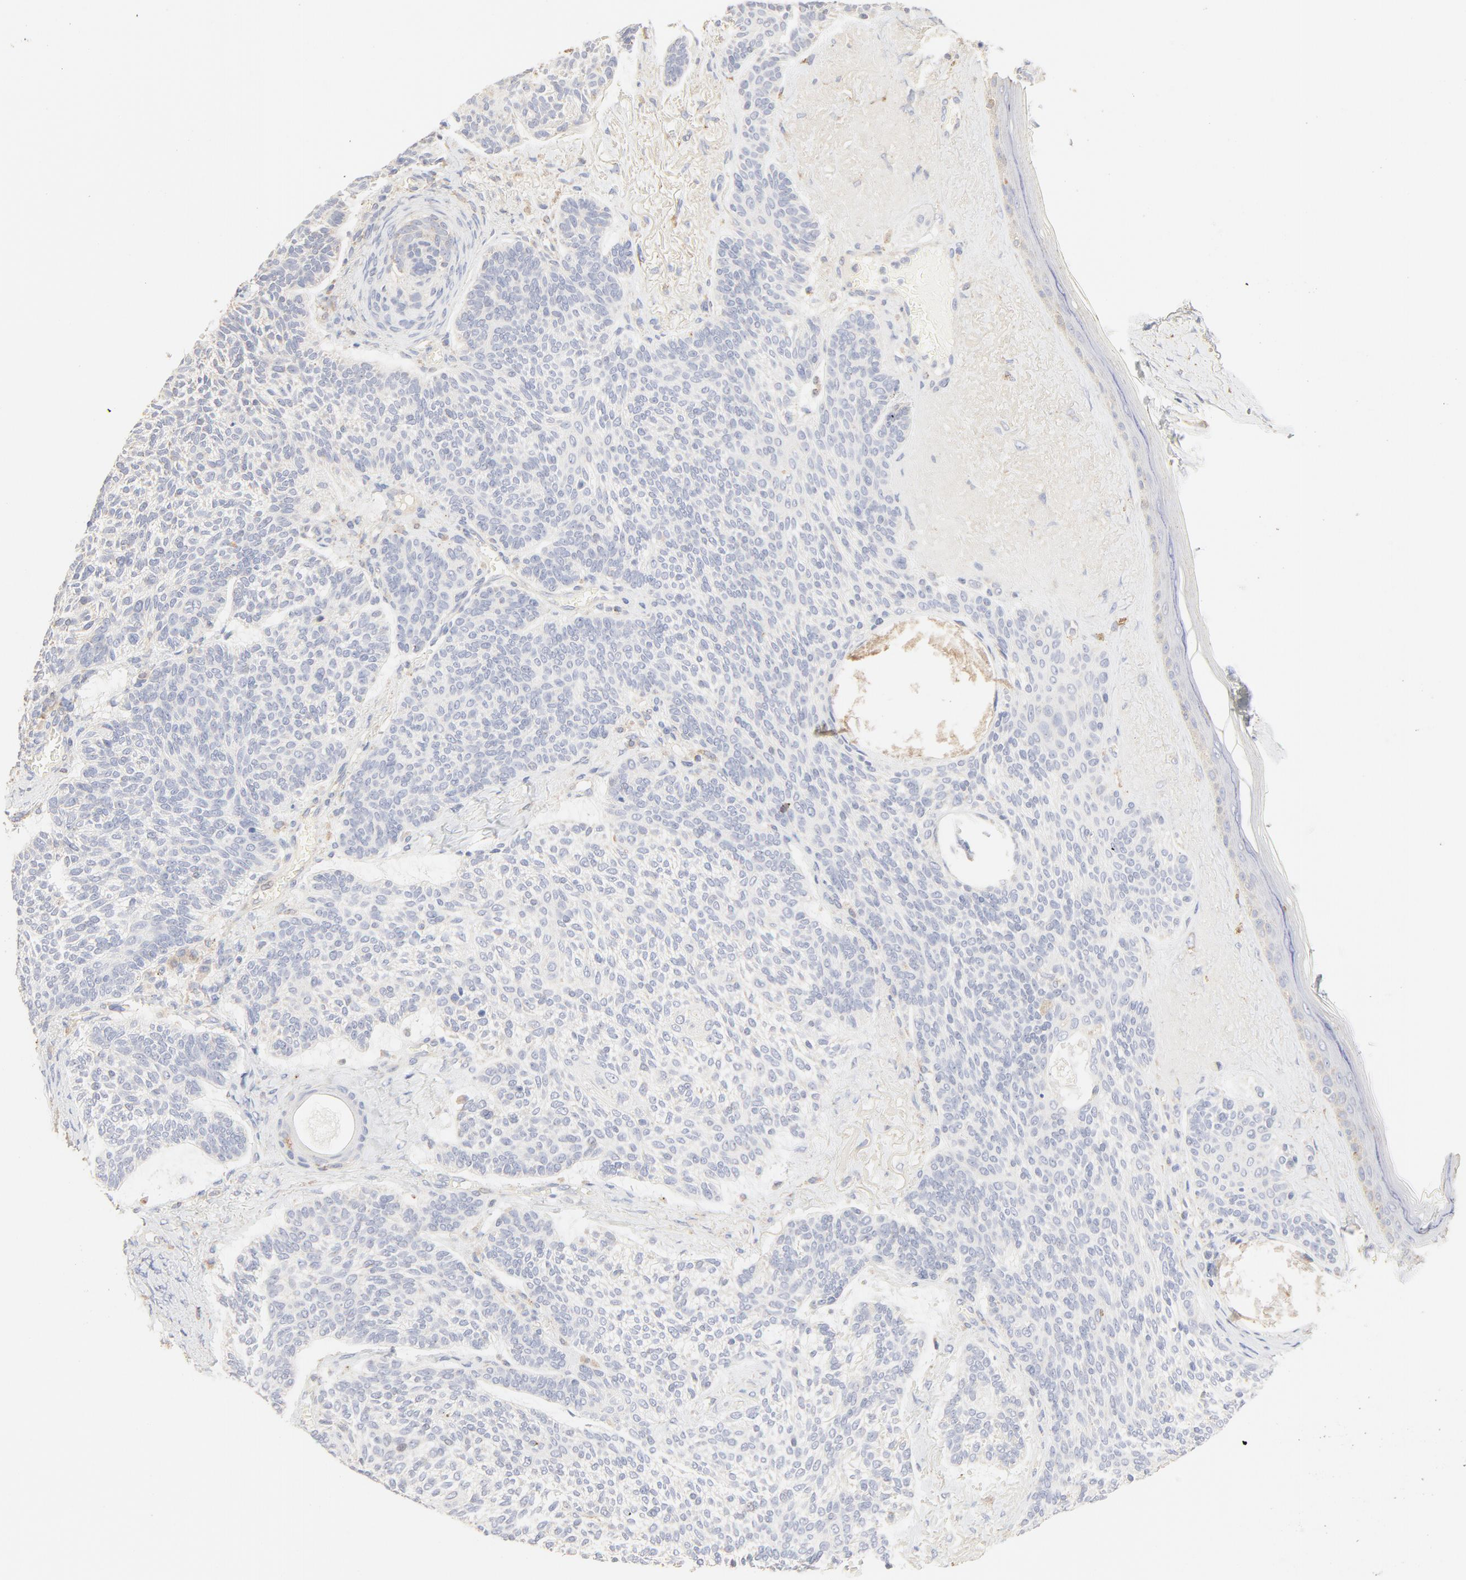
{"staining": {"intensity": "negative", "quantity": "none", "location": "none"}, "tissue": "skin cancer", "cell_type": "Tumor cells", "image_type": "cancer", "snomed": [{"axis": "morphology", "description": "Normal tissue, NOS"}, {"axis": "morphology", "description": "Basal cell carcinoma"}, {"axis": "topography", "description": "Skin"}], "caption": "Immunohistochemical staining of human basal cell carcinoma (skin) displays no significant positivity in tumor cells.", "gene": "FCGBP", "patient": {"sex": "female", "age": 70}}